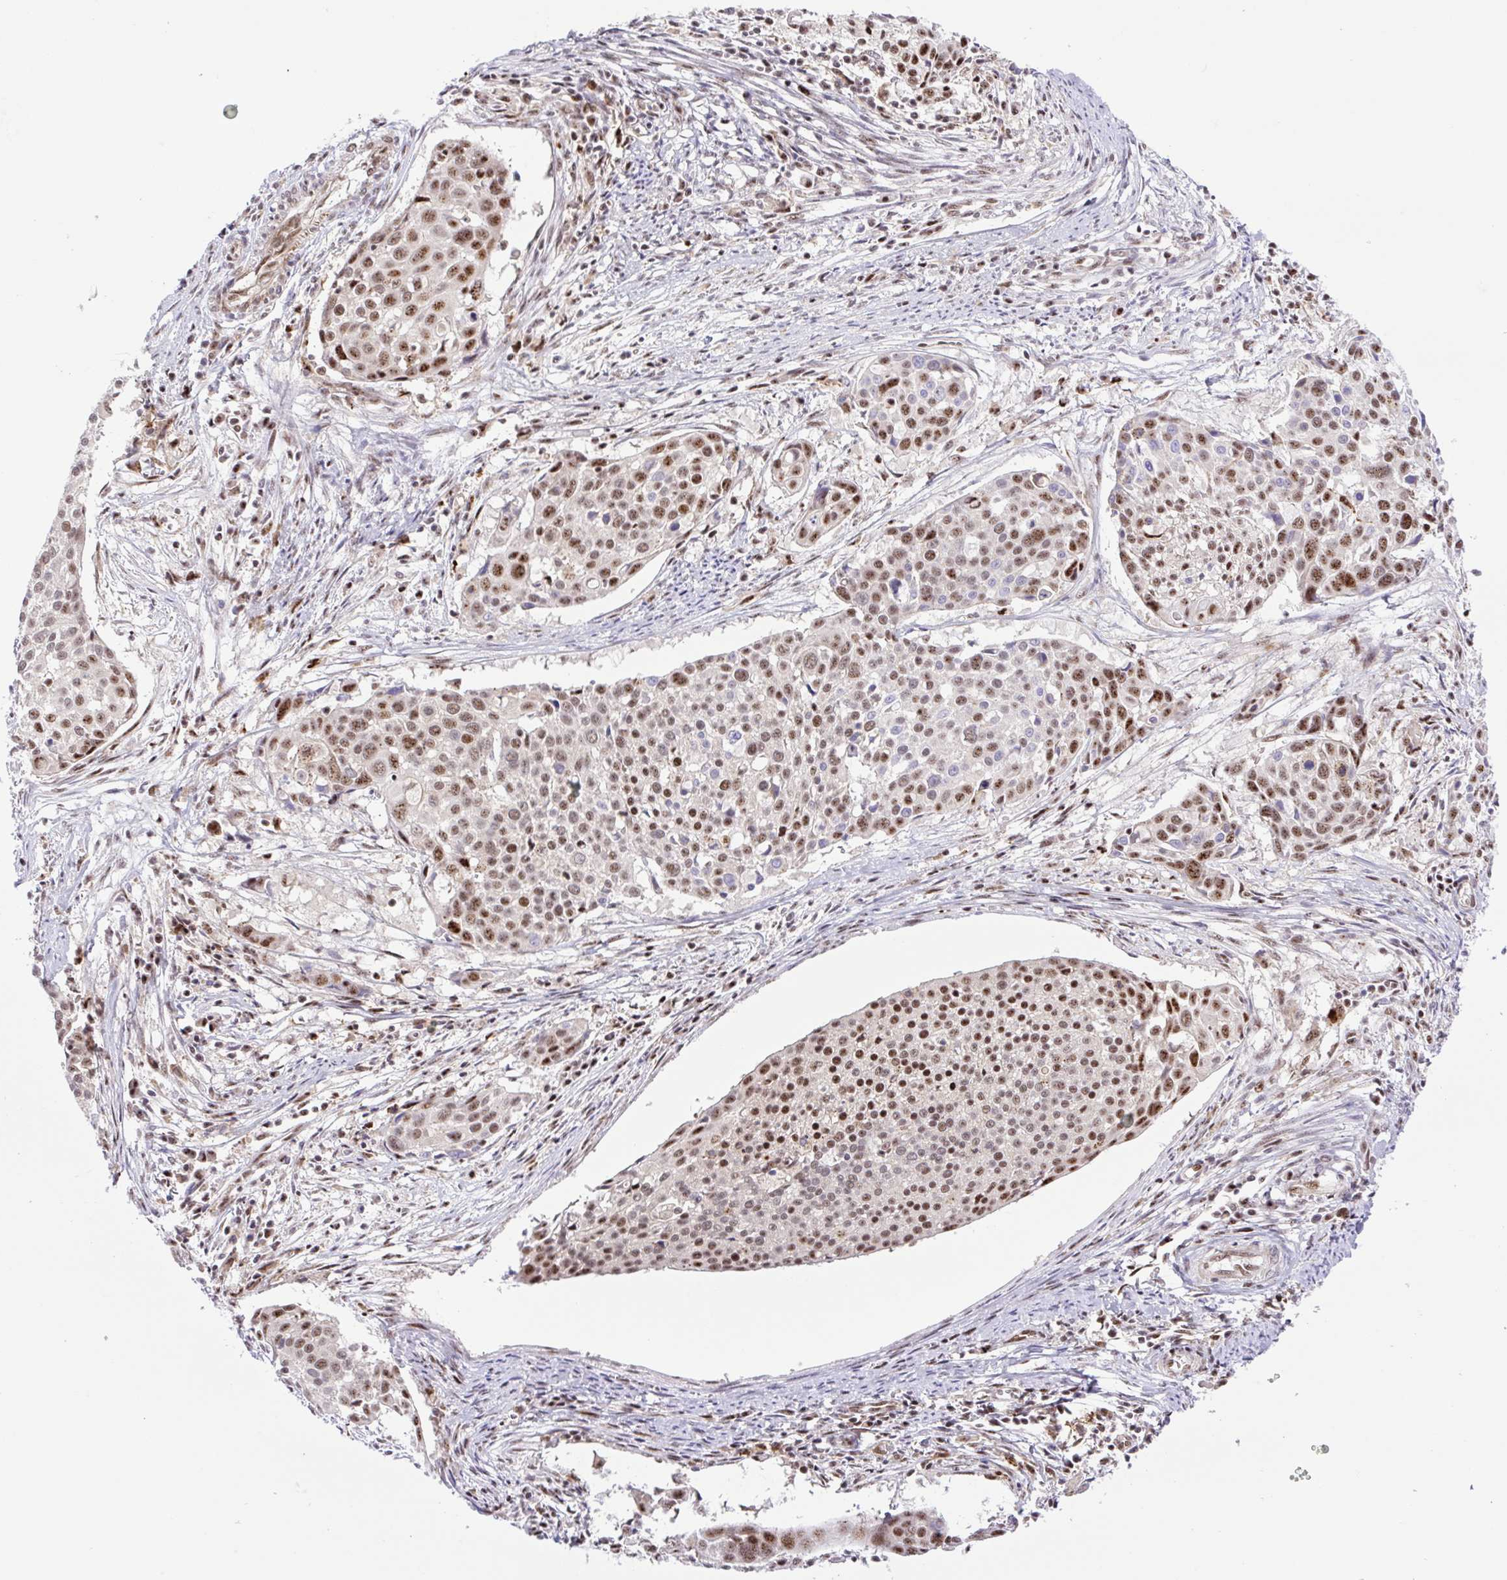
{"staining": {"intensity": "moderate", "quantity": "25%-75%", "location": "nuclear"}, "tissue": "cervical cancer", "cell_type": "Tumor cells", "image_type": "cancer", "snomed": [{"axis": "morphology", "description": "Squamous cell carcinoma, NOS"}, {"axis": "topography", "description": "Cervix"}], "caption": "Protein expression analysis of human cervical squamous cell carcinoma reveals moderate nuclear positivity in approximately 25%-75% of tumor cells.", "gene": "ERG", "patient": {"sex": "female", "age": 39}}